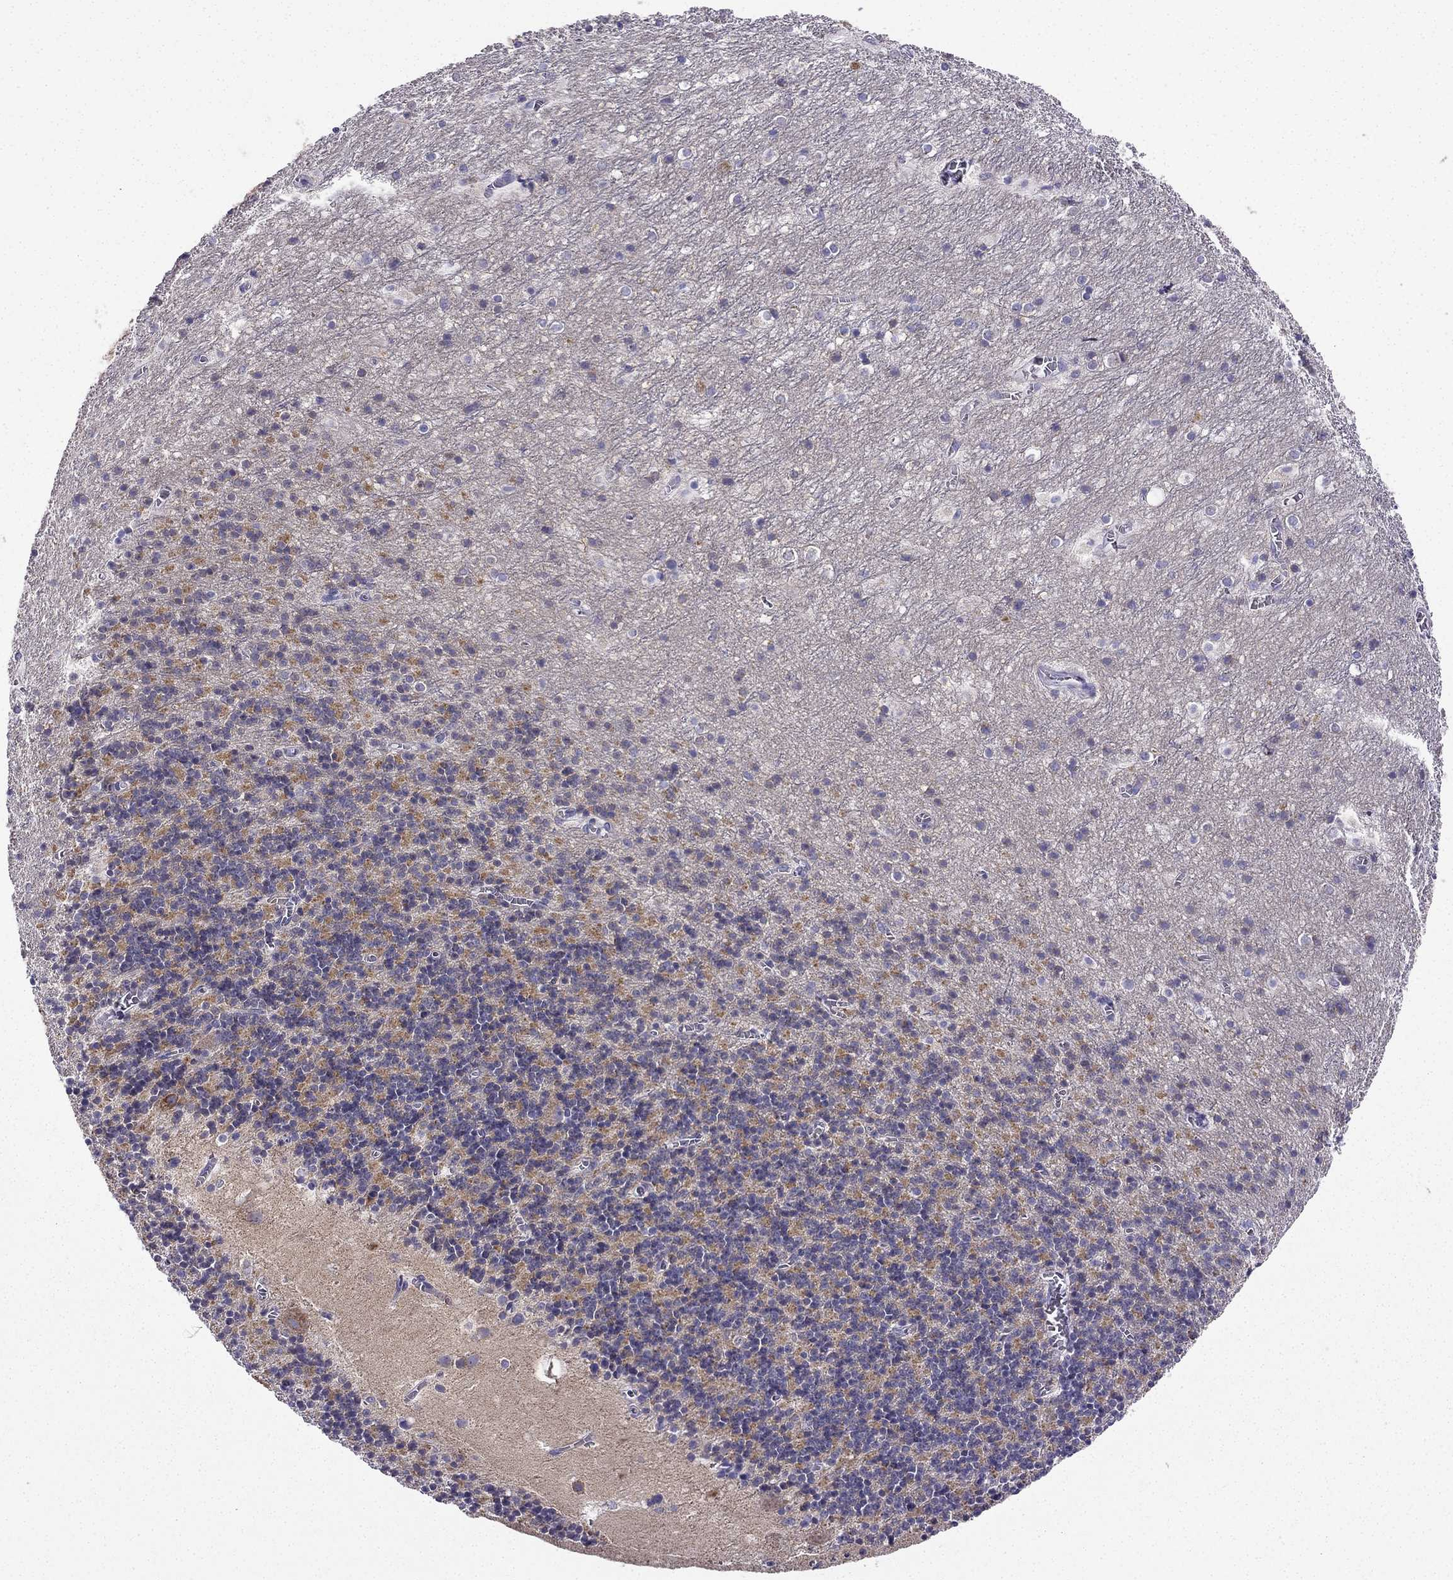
{"staining": {"intensity": "negative", "quantity": "none", "location": "none"}, "tissue": "cerebellum", "cell_type": "Cells in granular layer", "image_type": "normal", "snomed": [{"axis": "morphology", "description": "Normal tissue, NOS"}, {"axis": "topography", "description": "Cerebellum"}], "caption": "Immunohistochemical staining of benign cerebellum shows no significant positivity in cells in granular layer.", "gene": "KIF5A", "patient": {"sex": "male", "age": 70}}